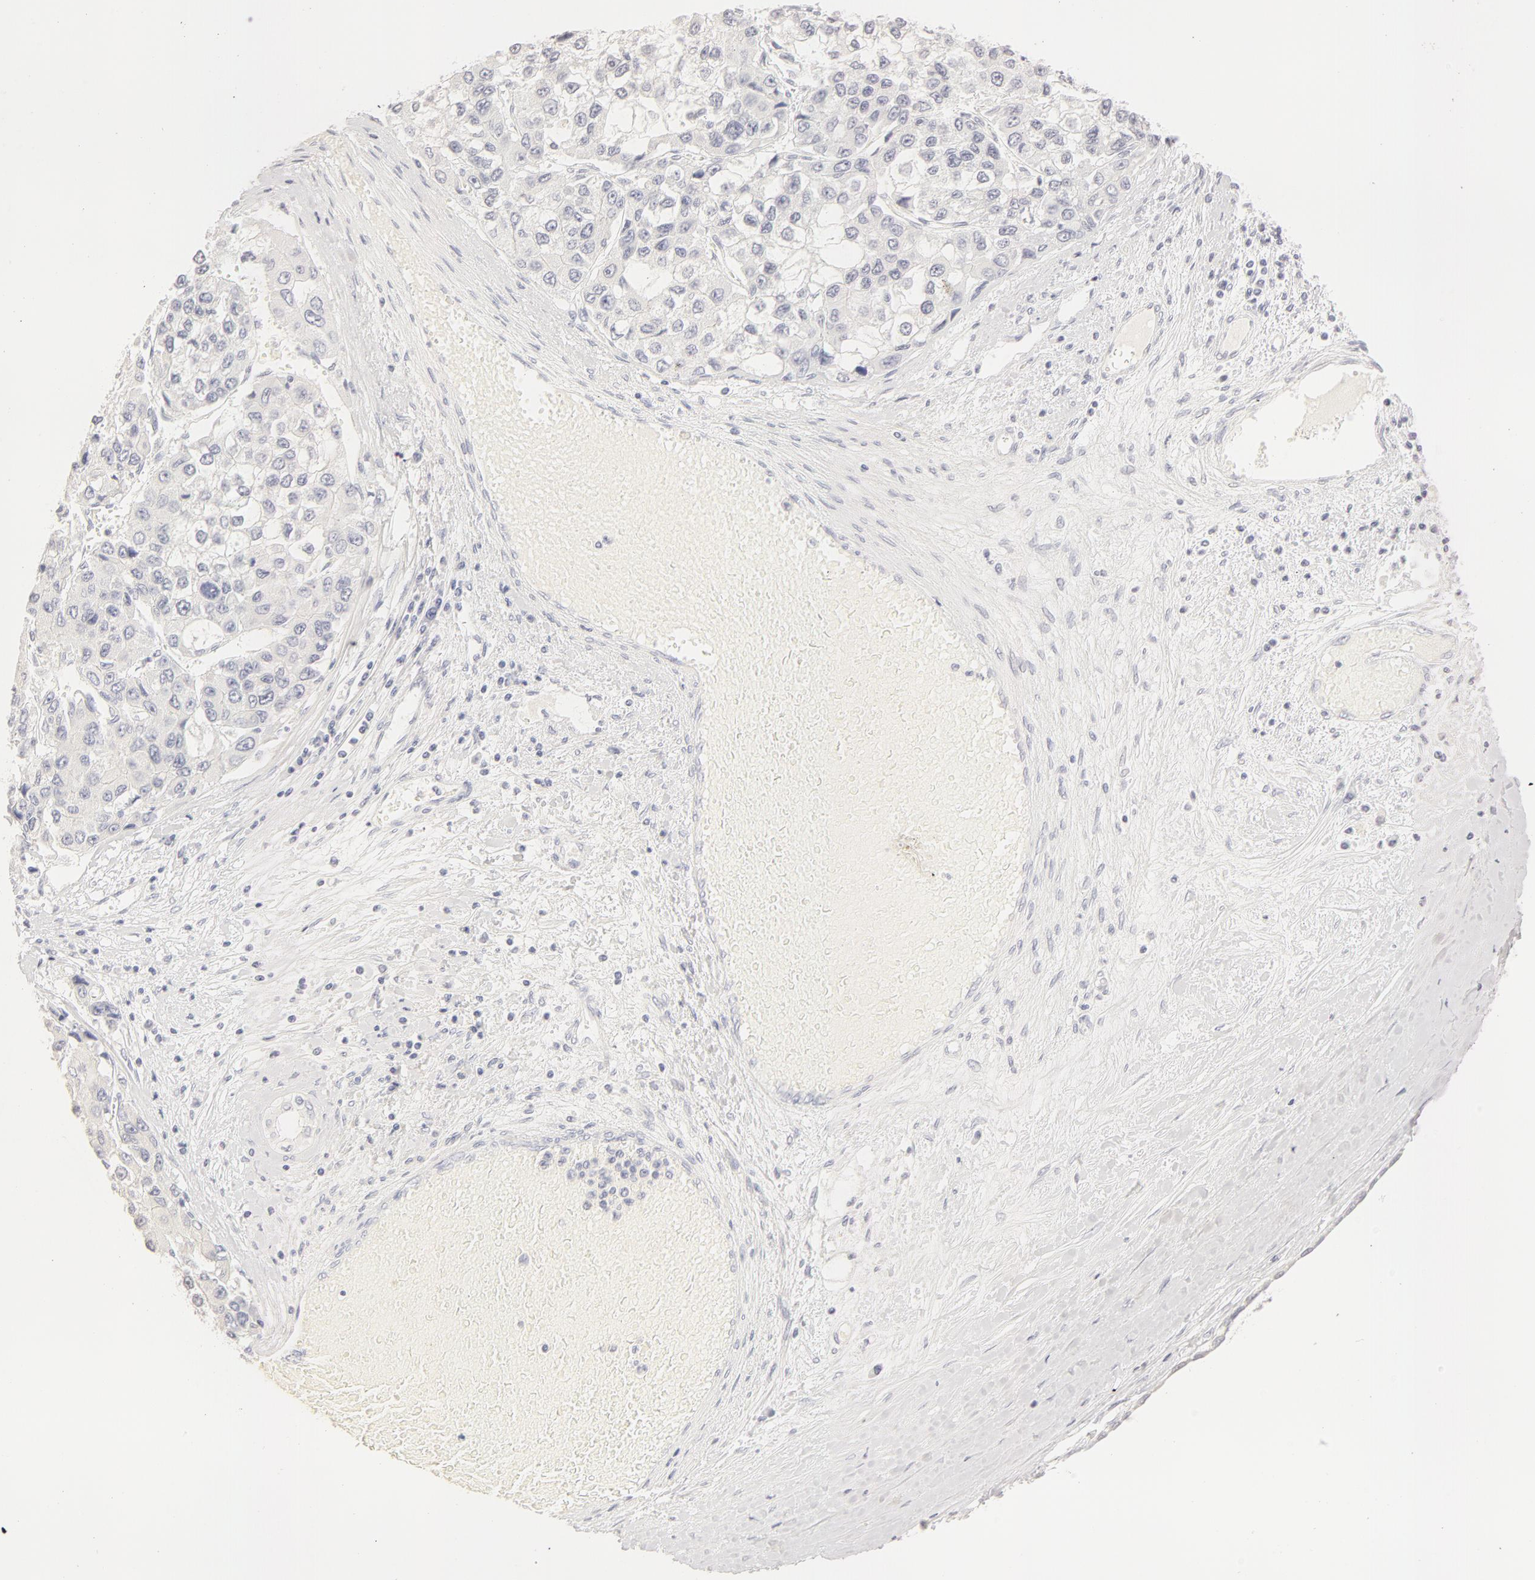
{"staining": {"intensity": "negative", "quantity": "none", "location": "none"}, "tissue": "liver cancer", "cell_type": "Tumor cells", "image_type": "cancer", "snomed": [{"axis": "morphology", "description": "Carcinoma, Hepatocellular, NOS"}, {"axis": "topography", "description": "Liver"}], "caption": "The immunohistochemistry (IHC) image has no significant staining in tumor cells of liver cancer tissue.", "gene": "LGALS7B", "patient": {"sex": "female", "age": 66}}